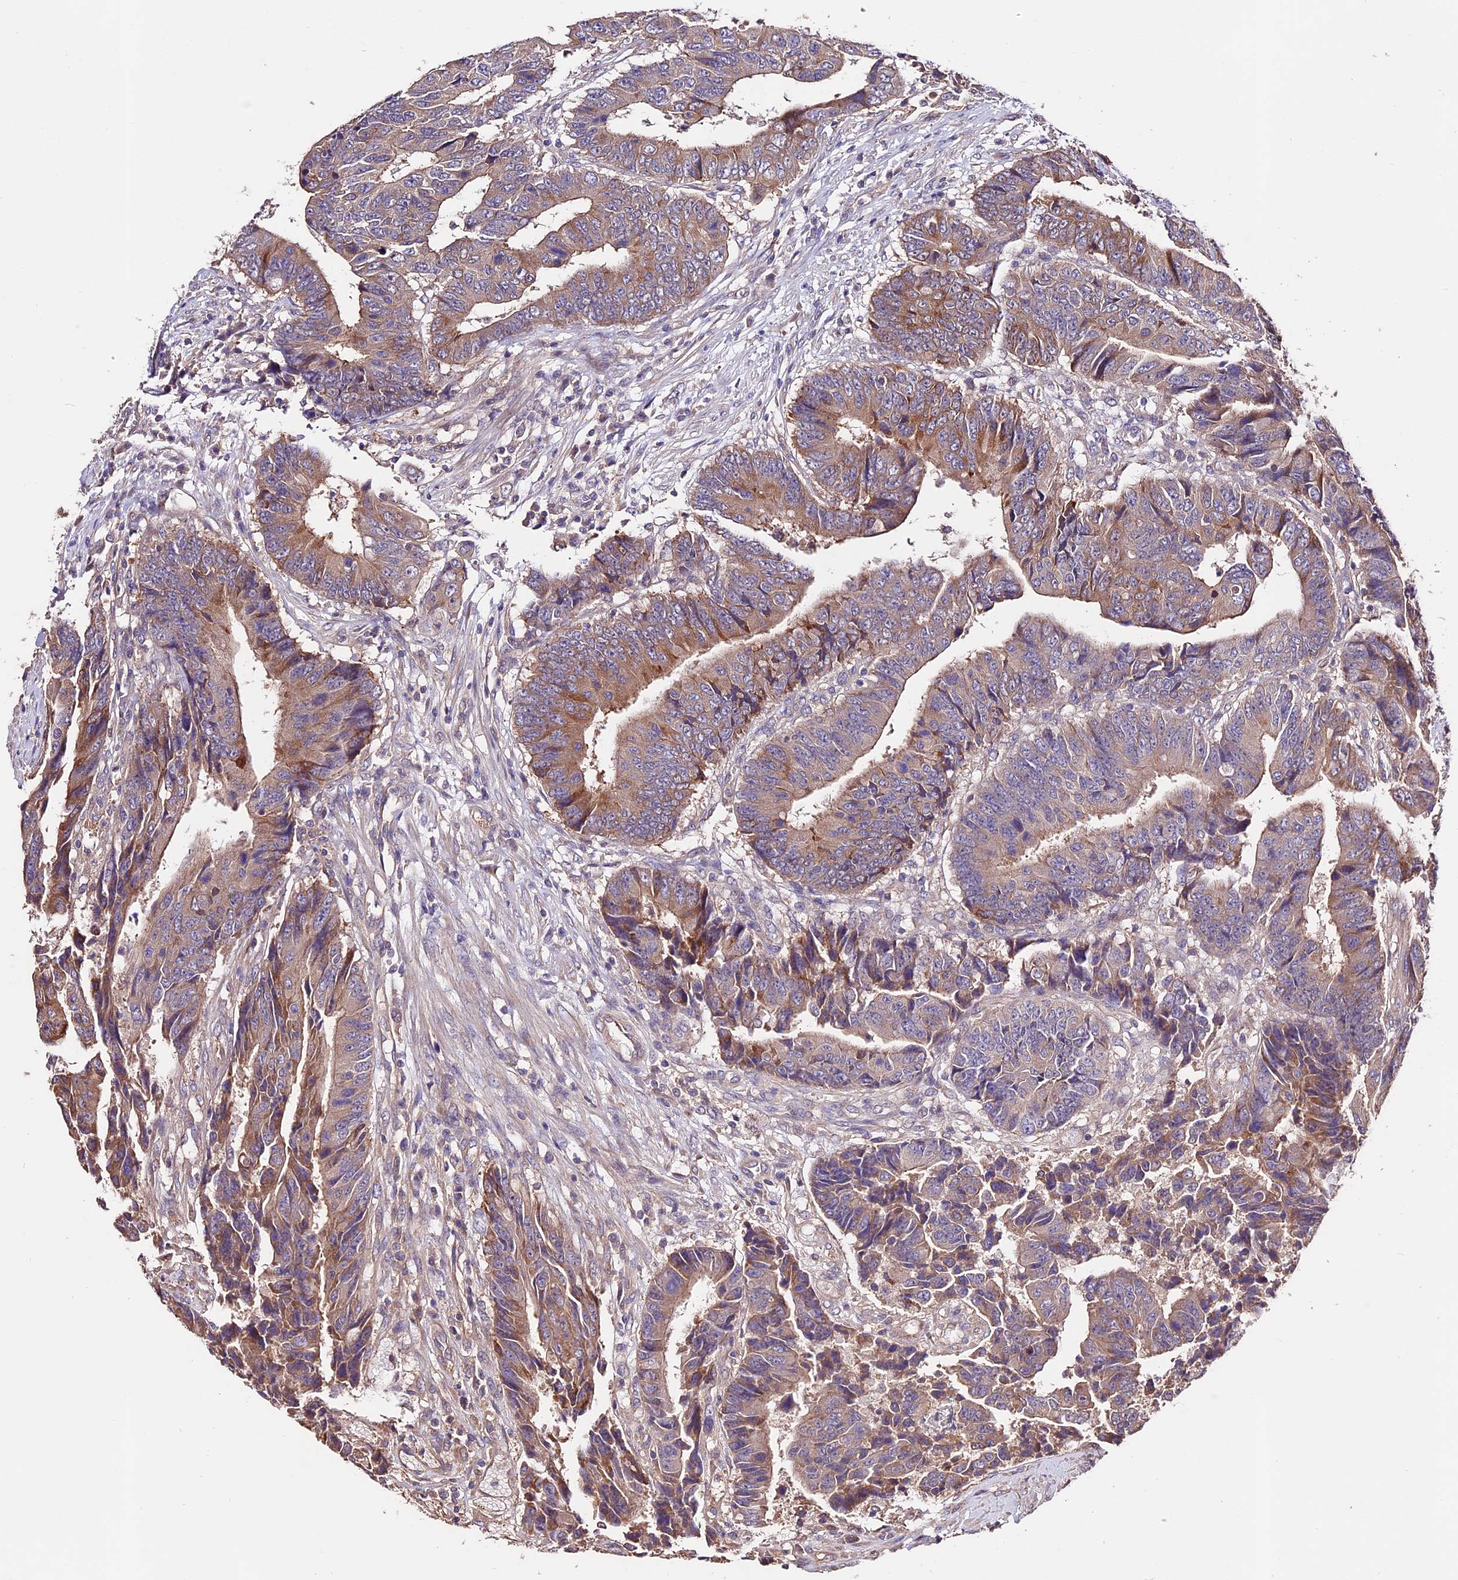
{"staining": {"intensity": "moderate", "quantity": "25%-75%", "location": "cytoplasmic/membranous"}, "tissue": "colorectal cancer", "cell_type": "Tumor cells", "image_type": "cancer", "snomed": [{"axis": "morphology", "description": "Adenocarcinoma, NOS"}, {"axis": "topography", "description": "Rectum"}], "caption": "Immunohistochemistry image of human colorectal adenocarcinoma stained for a protein (brown), which displays medium levels of moderate cytoplasmic/membranous expression in approximately 25%-75% of tumor cells.", "gene": "CES3", "patient": {"sex": "male", "age": 84}}